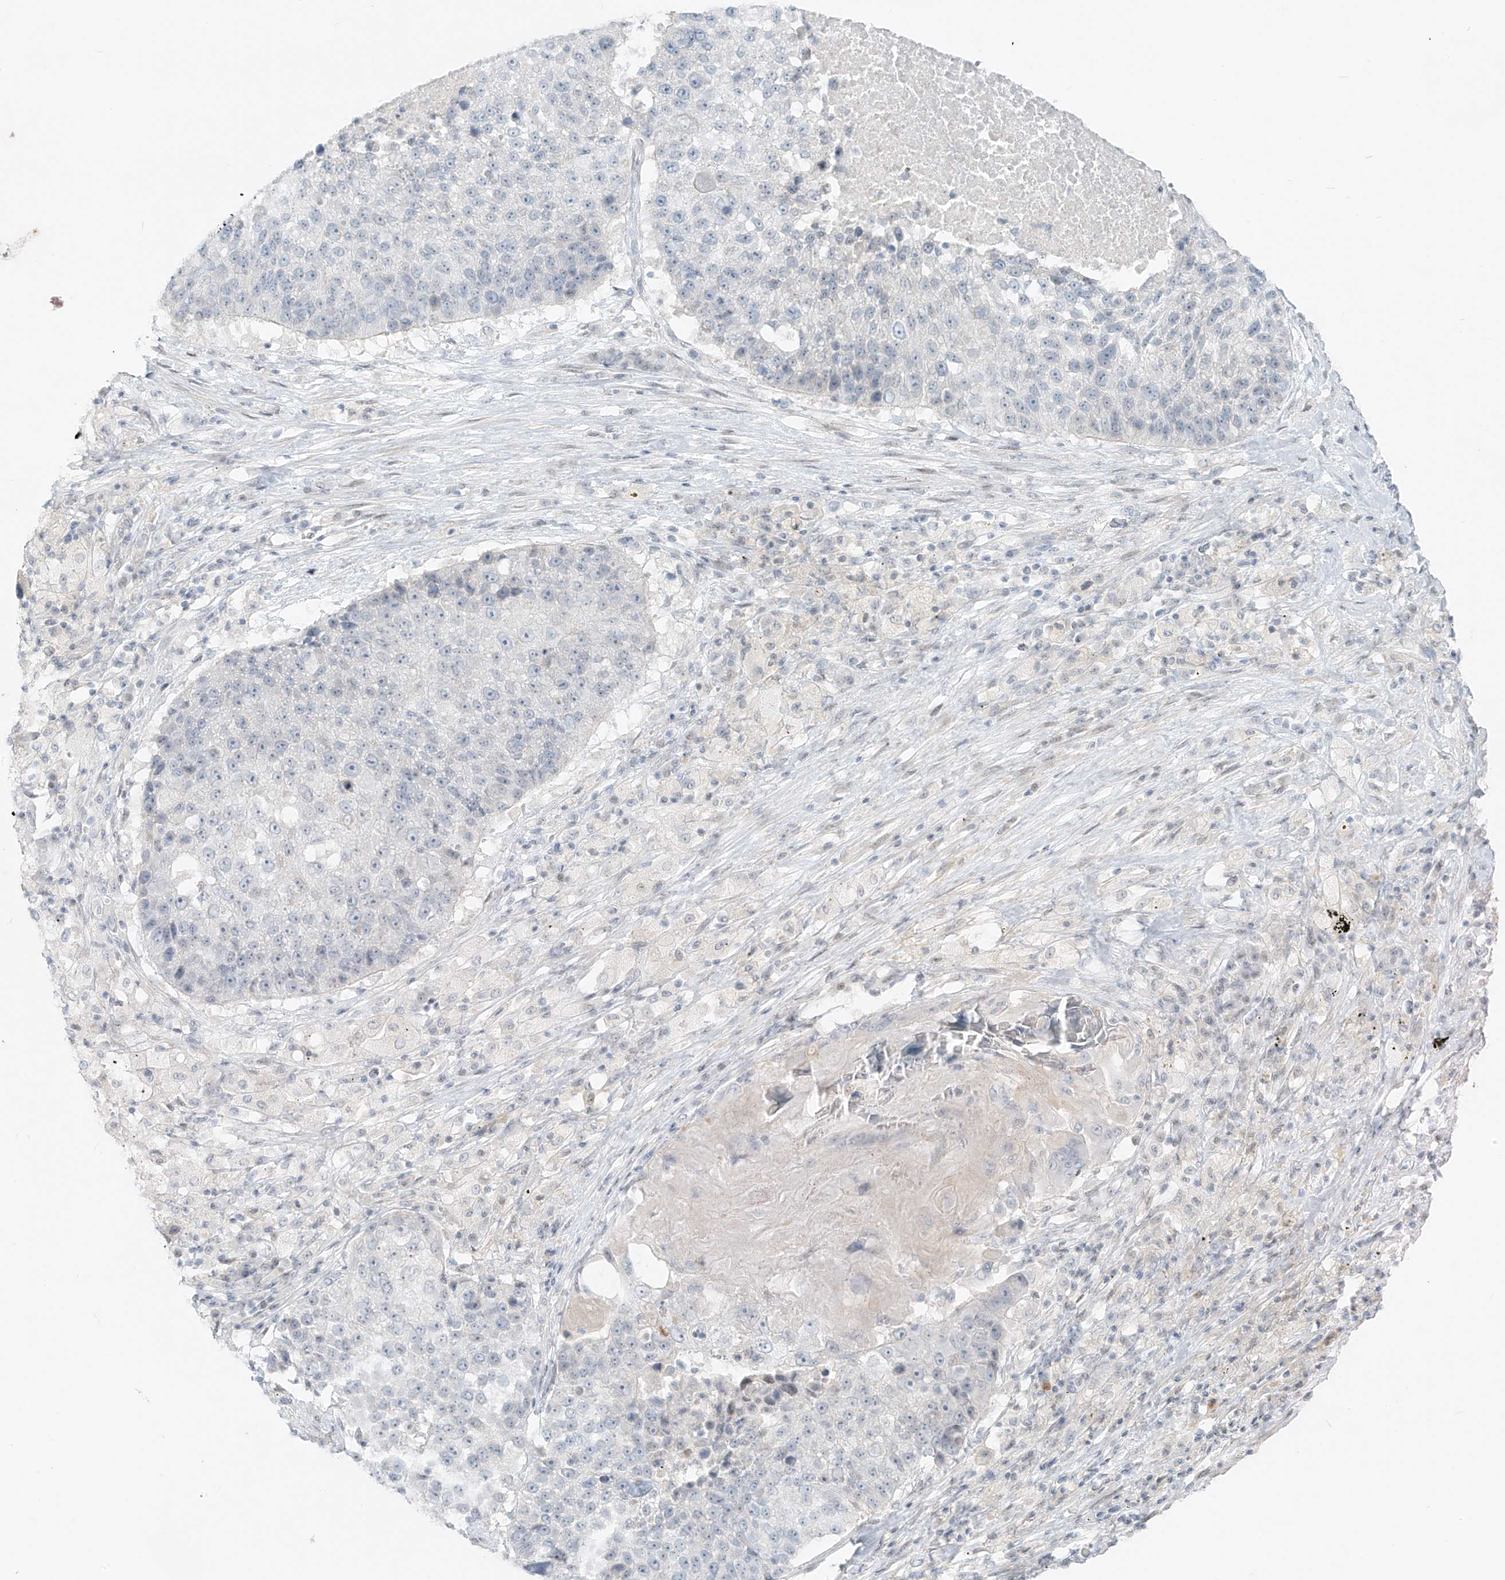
{"staining": {"intensity": "negative", "quantity": "none", "location": "none"}, "tissue": "lung cancer", "cell_type": "Tumor cells", "image_type": "cancer", "snomed": [{"axis": "morphology", "description": "Squamous cell carcinoma, NOS"}, {"axis": "topography", "description": "Lung"}], "caption": "Immunohistochemistry micrograph of squamous cell carcinoma (lung) stained for a protein (brown), which shows no expression in tumor cells.", "gene": "OSBPL7", "patient": {"sex": "male", "age": 61}}